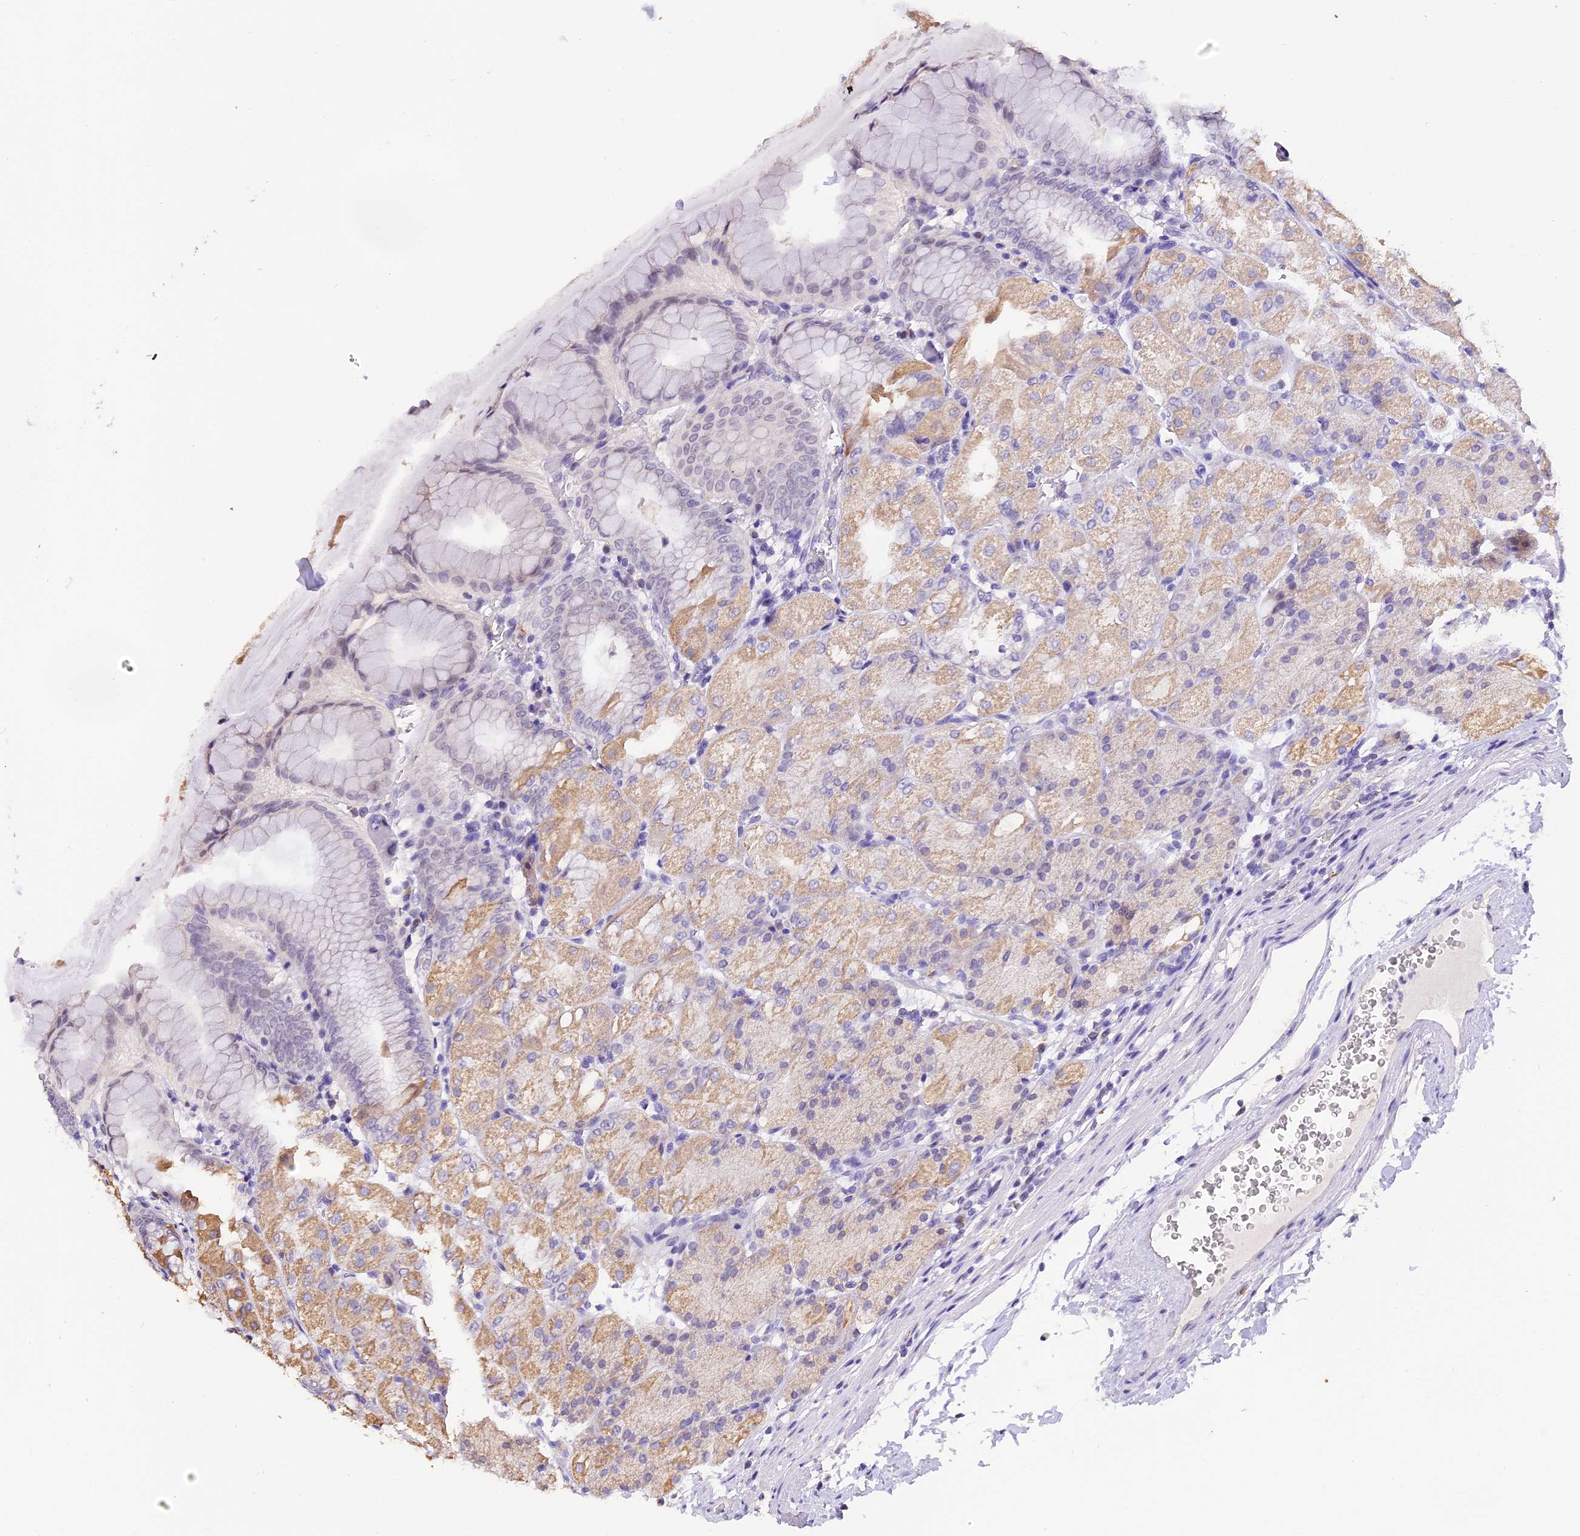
{"staining": {"intensity": "moderate", "quantity": "25%-75%", "location": "cytoplasmic/membranous"}, "tissue": "stomach", "cell_type": "Glandular cells", "image_type": "normal", "snomed": [{"axis": "morphology", "description": "Normal tissue, NOS"}, {"axis": "topography", "description": "Stomach, upper"}, {"axis": "topography", "description": "Stomach, lower"}], "caption": "High-power microscopy captured an immunohistochemistry (IHC) histopathology image of normal stomach, revealing moderate cytoplasmic/membranous expression in about 25%-75% of glandular cells. Using DAB (3,3'-diaminobenzidine) (brown) and hematoxylin (blue) stains, captured at high magnification using brightfield microscopy.", "gene": "AHSP", "patient": {"sex": "male", "age": 62}}